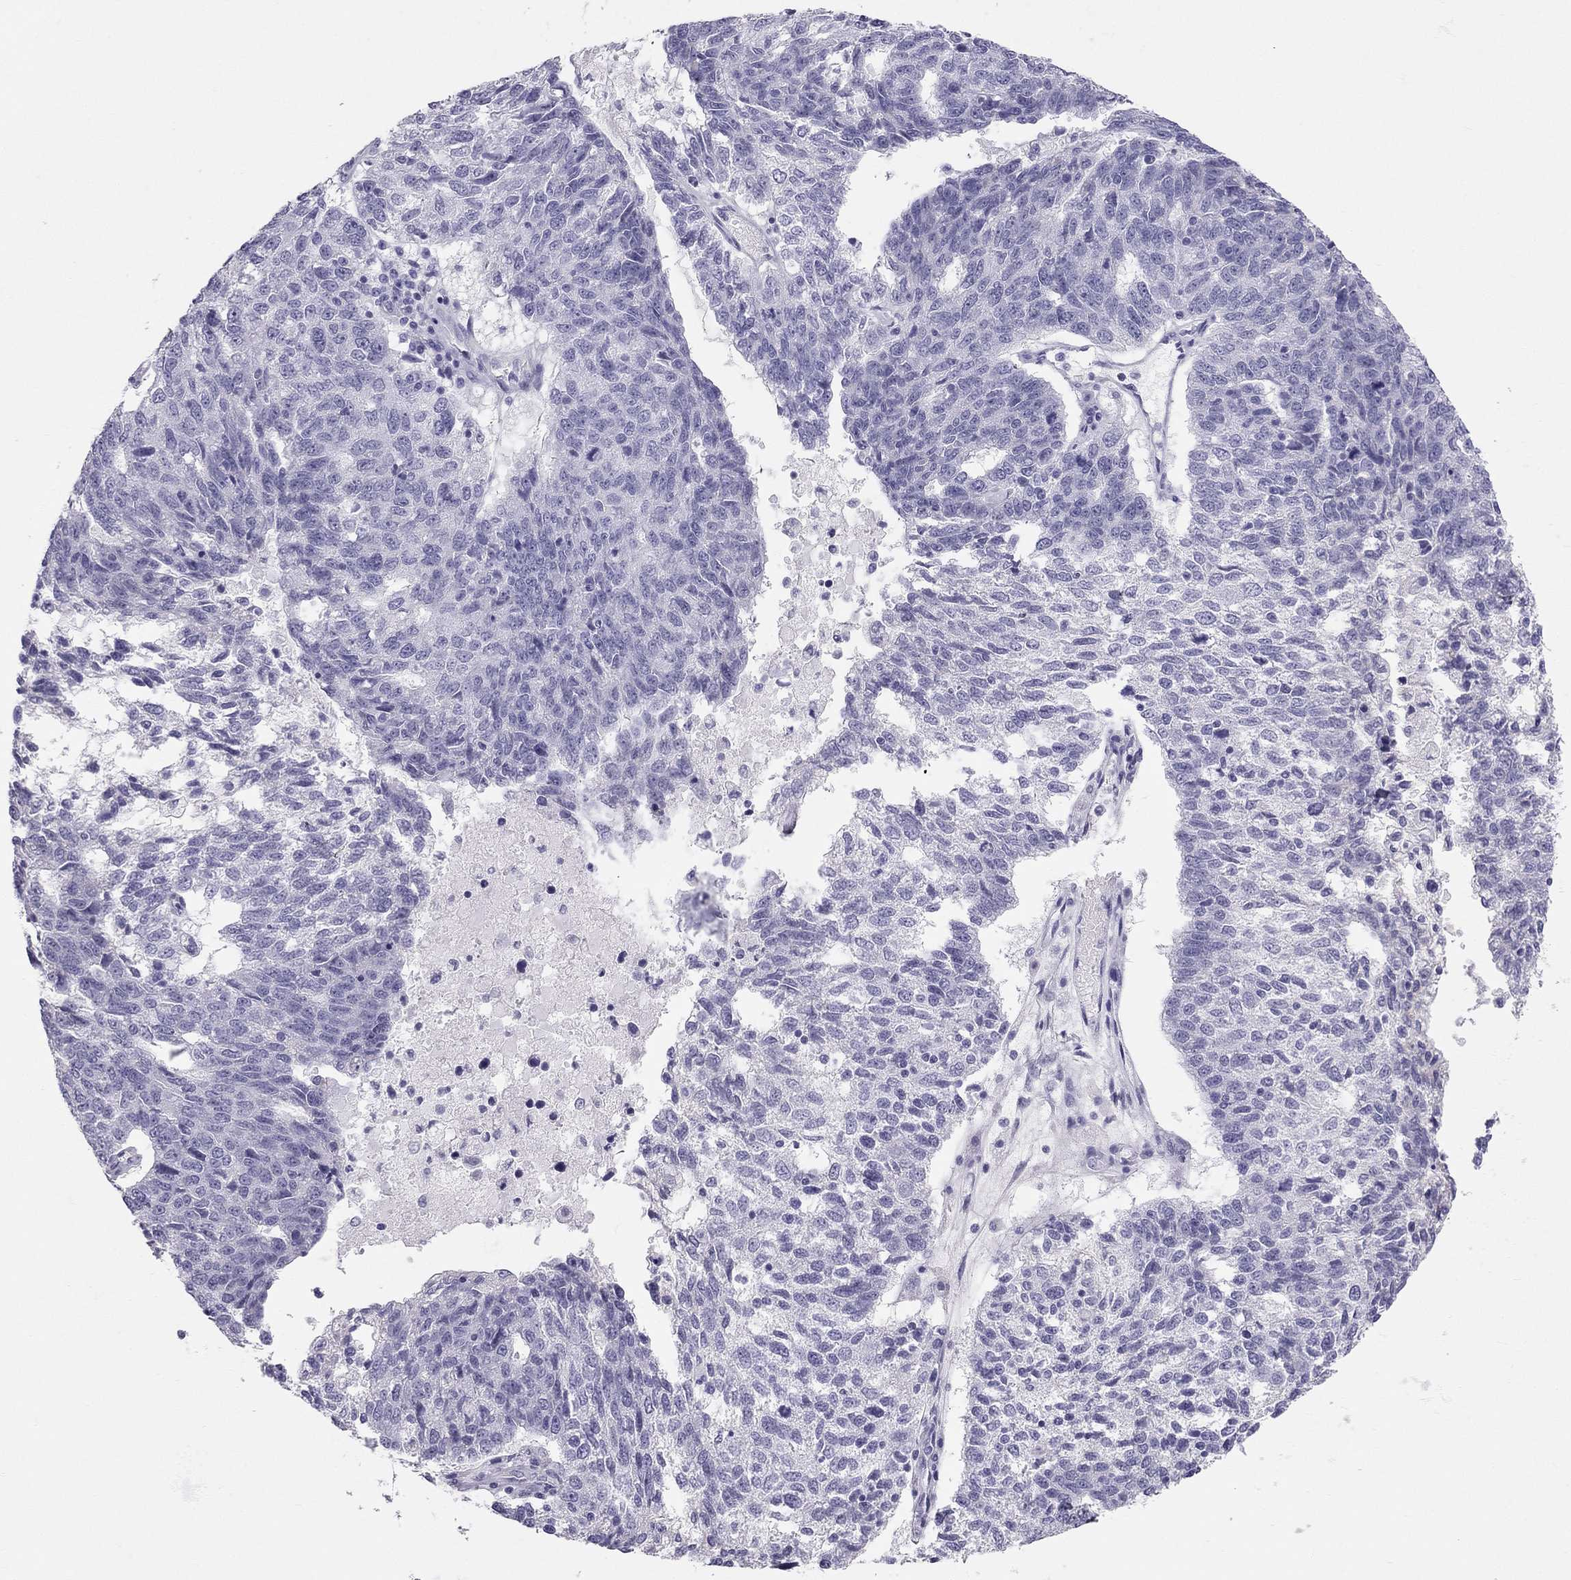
{"staining": {"intensity": "negative", "quantity": "none", "location": "none"}, "tissue": "ovarian cancer", "cell_type": "Tumor cells", "image_type": "cancer", "snomed": [{"axis": "morphology", "description": "Cystadenocarcinoma, serous, NOS"}, {"axis": "topography", "description": "Ovary"}], "caption": "Ovarian cancer (serous cystadenocarcinoma) stained for a protein using immunohistochemistry (IHC) reveals no expression tumor cells.", "gene": "TRPM3", "patient": {"sex": "female", "age": 71}}